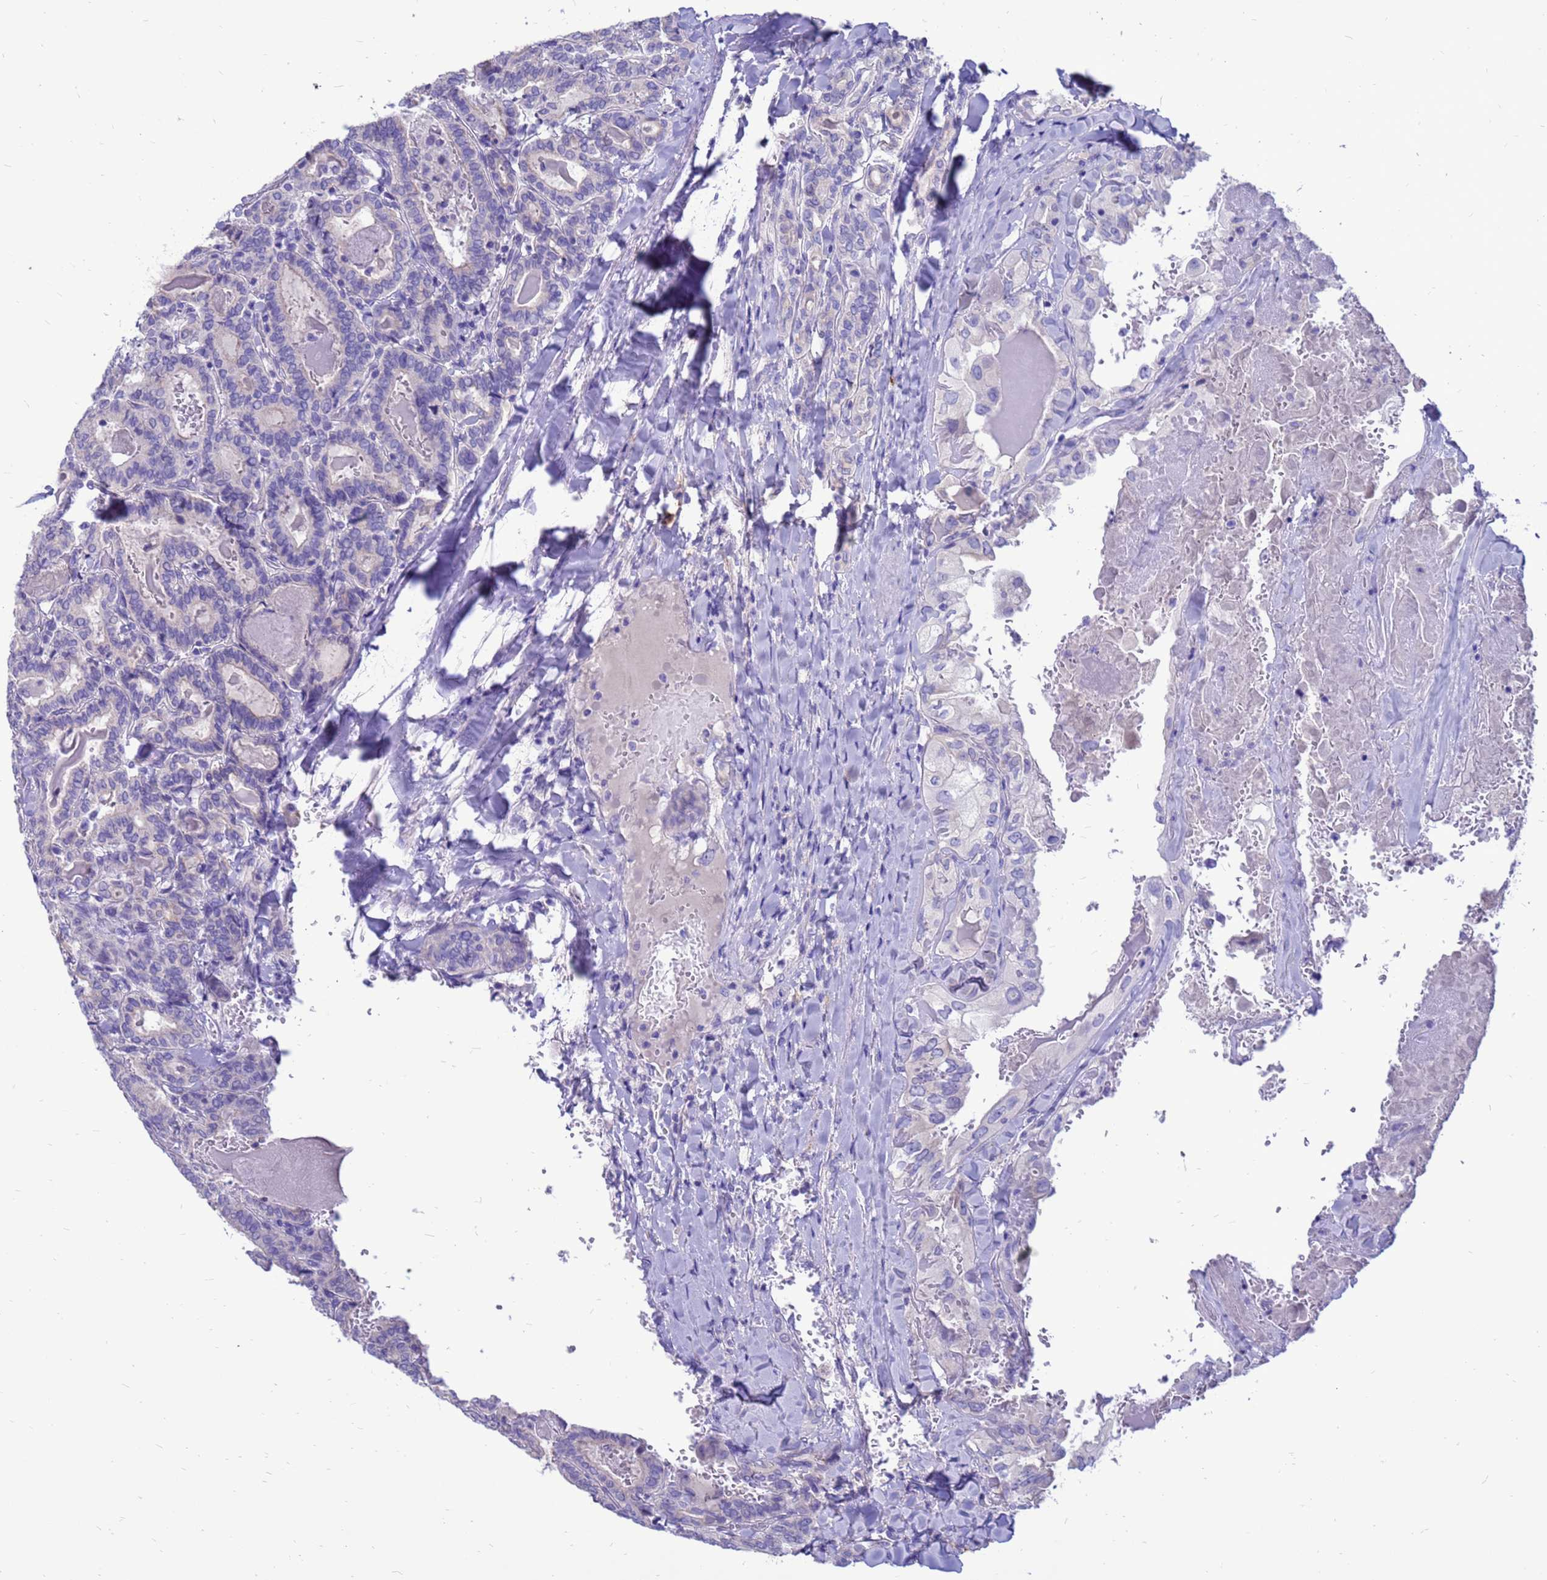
{"staining": {"intensity": "negative", "quantity": "none", "location": "none"}, "tissue": "thyroid cancer", "cell_type": "Tumor cells", "image_type": "cancer", "snomed": [{"axis": "morphology", "description": "Papillary adenocarcinoma, NOS"}, {"axis": "topography", "description": "Thyroid gland"}], "caption": "Tumor cells show no significant staining in papillary adenocarcinoma (thyroid). The staining was performed using DAB (3,3'-diaminobenzidine) to visualize the protein expression in brown, while the nuclei were stained in blue with hematoxylin (Magnification: 20x).", "gene": "PDE10A", "patient": {"sex": "female", "age": 72}}